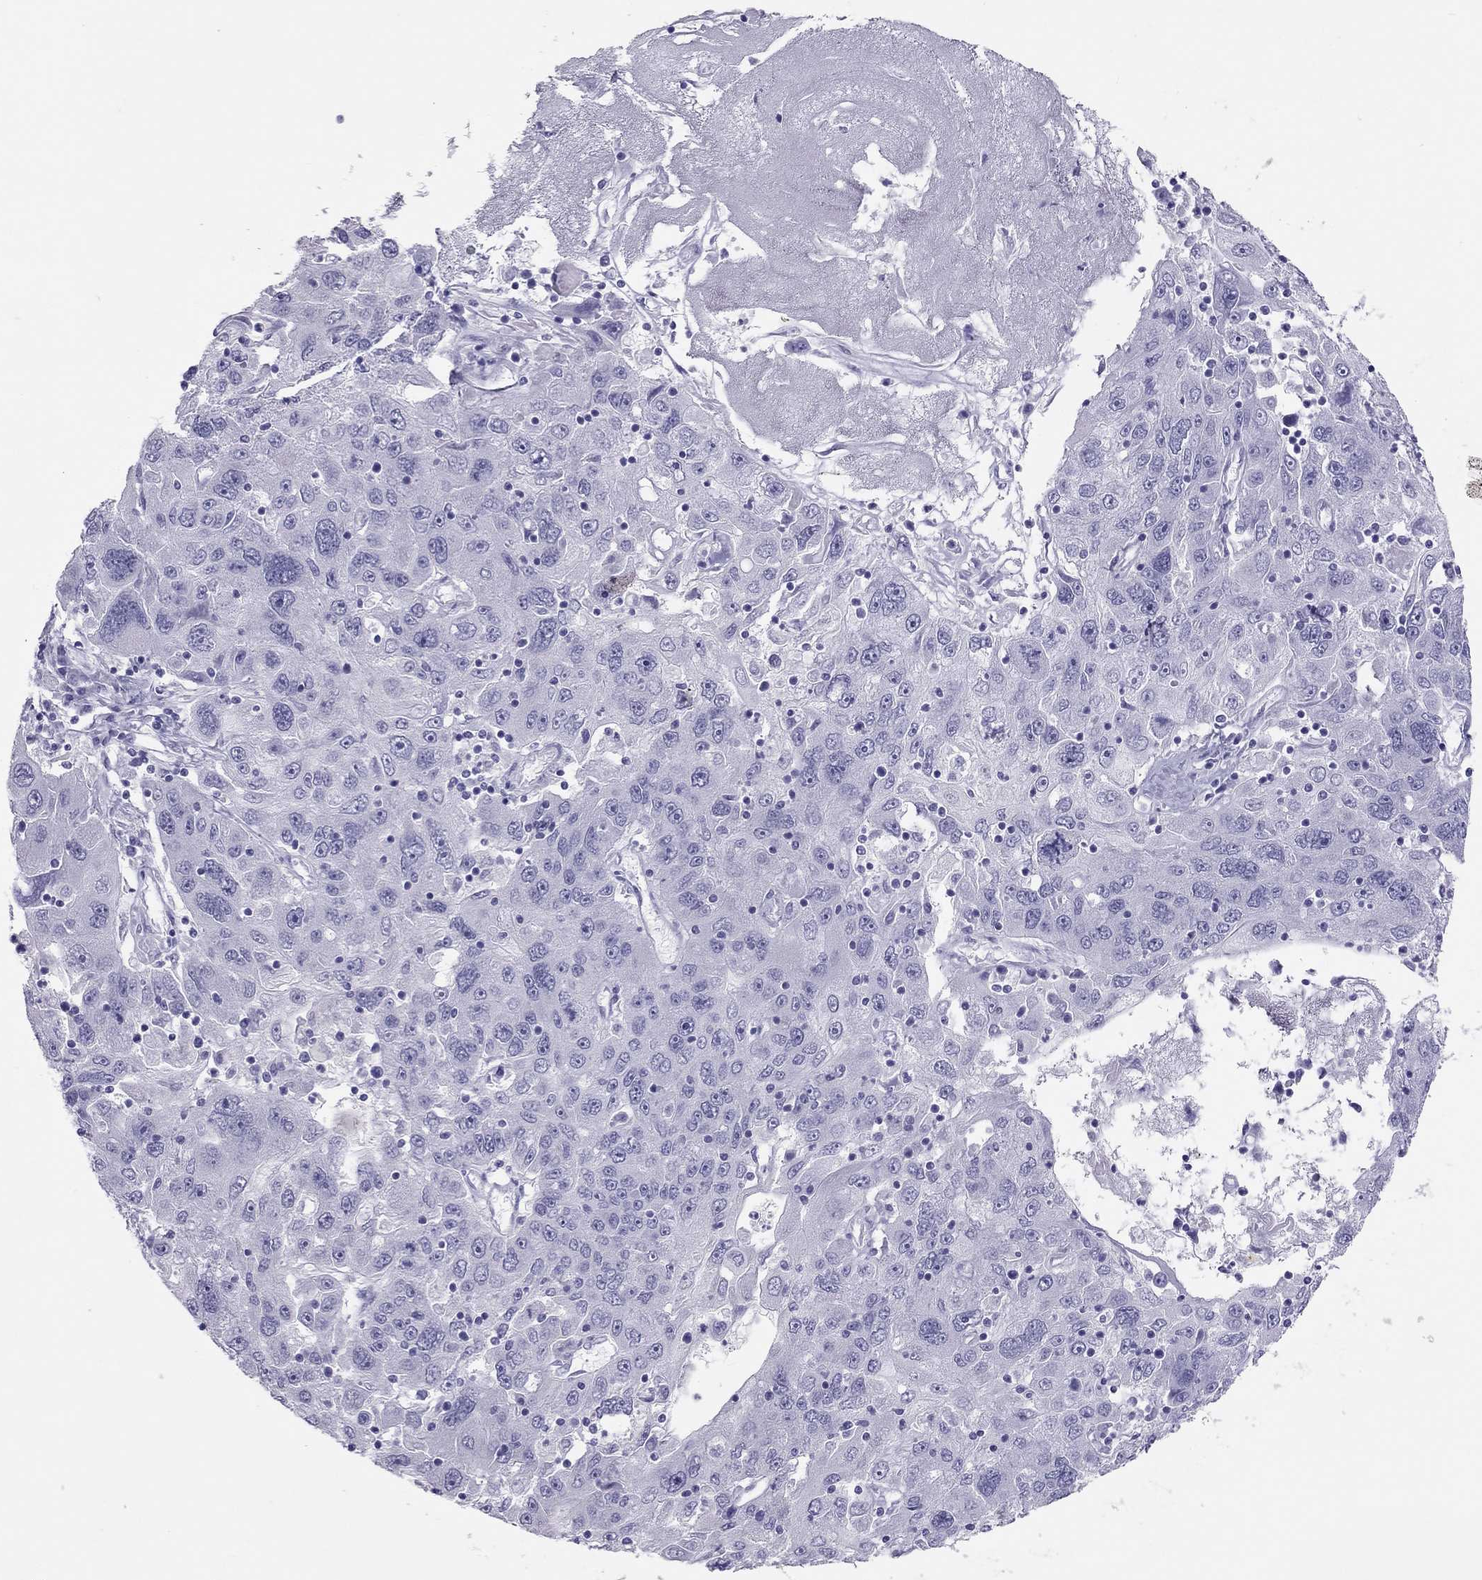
{"staining": {"intensity": "negative", "quantity": "none", "location": "none"}, "tissue": "stomach cancer", "cell_type": "Tumor cells", "image_type": "cancer", "snomed": [{"axis": "morphology", "description": "Adenocarcinoma, NOS"}, {"axis": "topography", "description": "Stomach"}], "caption": "This micrograph is of stomach cancer stained with IHC to label a protein in brown with the nuclei are counter-stained blue. There is no staining in tumor cells.", "gene": "TSHB", "patient": {"sex": "male", "age": 56}}